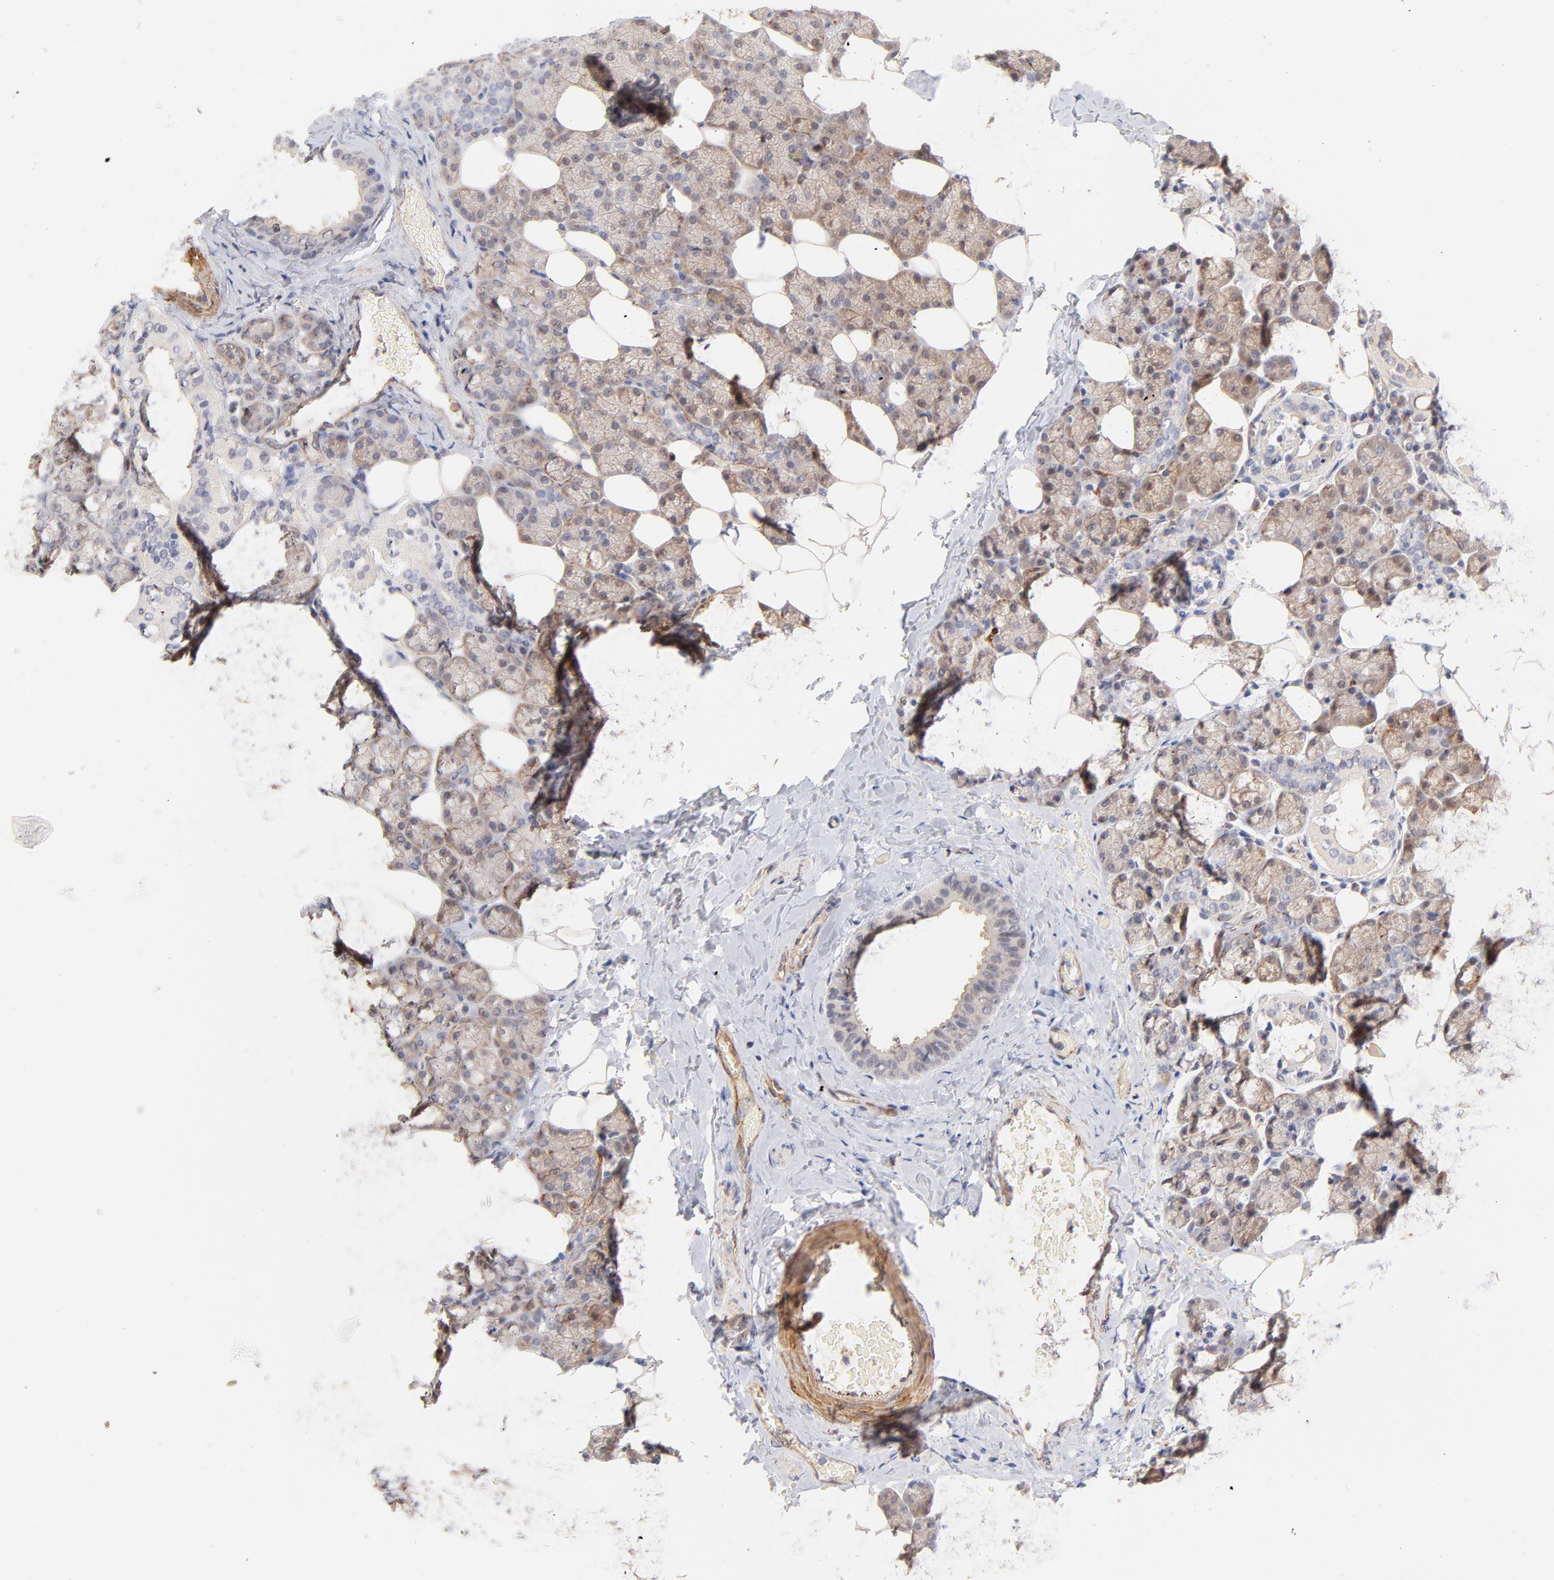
{"staining": {"intensity": "weak", "quantity": "25%-75%", "location": "cytoplasmic/membranous"}, "tissue": "salivary gland", "cell_type": "Glandular cells", "image_type": "normal", "snomed": [{"axis": "morphology", "description": "Normal tissue, NOS"}, {"axis": "topography", "description": "Lymph node"}, {"axis": "topography", "description": "Salivary gland"}], "caption": "Immunohistochemistry of unremarkable salivary gland demonstrates low levels of weak cytoplasmic/membranous expression in approximately 25%-75% of glandular cells.", "gene": "LDLRAP1", "patient": {"sex": "male", "age": 8}}